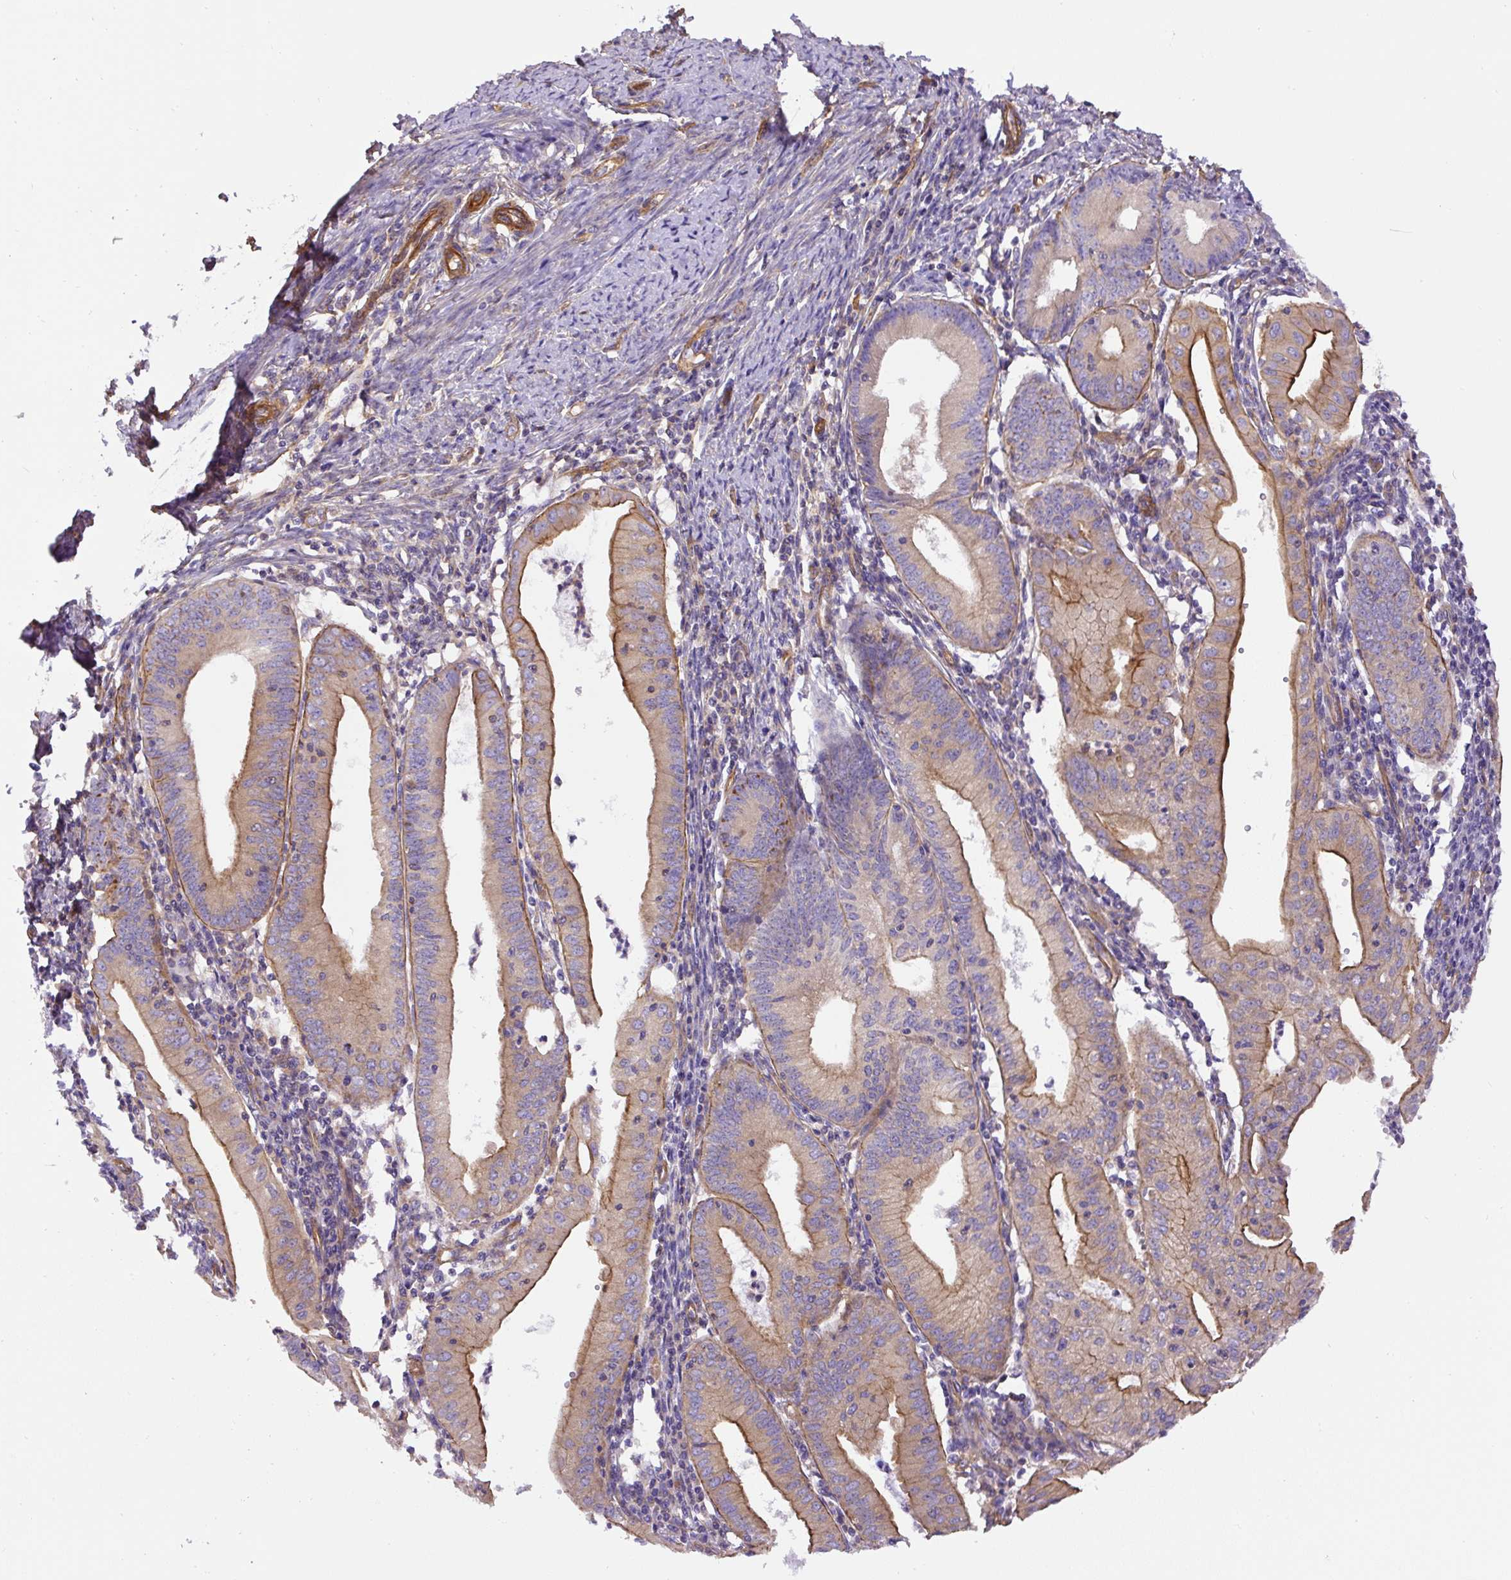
{"staining": {"intensity": "moderate", "quantity": "25%-75%", "location": "cytoplasmic/membranous"}, "tissue": "endometrial cancer", "cell_type": "Tumor cells", "image_type": "cancer", "snomed": [{"axis": "morphology", "description": "Adenocarcinoma, NOS"}, {"axis": "topography", "description": "Endometrium"}], "caption": "Endometrial cancer tissue shows moderate cytoplasmic/membranous staining in about 25%-75% of tumor cells The staining was performed using DAB (3,3'-diaminobenzidine), with brown indicating positive protein expression. Nuclei are stained blue with hematoxylin.", "gene": "DCTN1", "patient": {"sex": "female", "age": 60}}